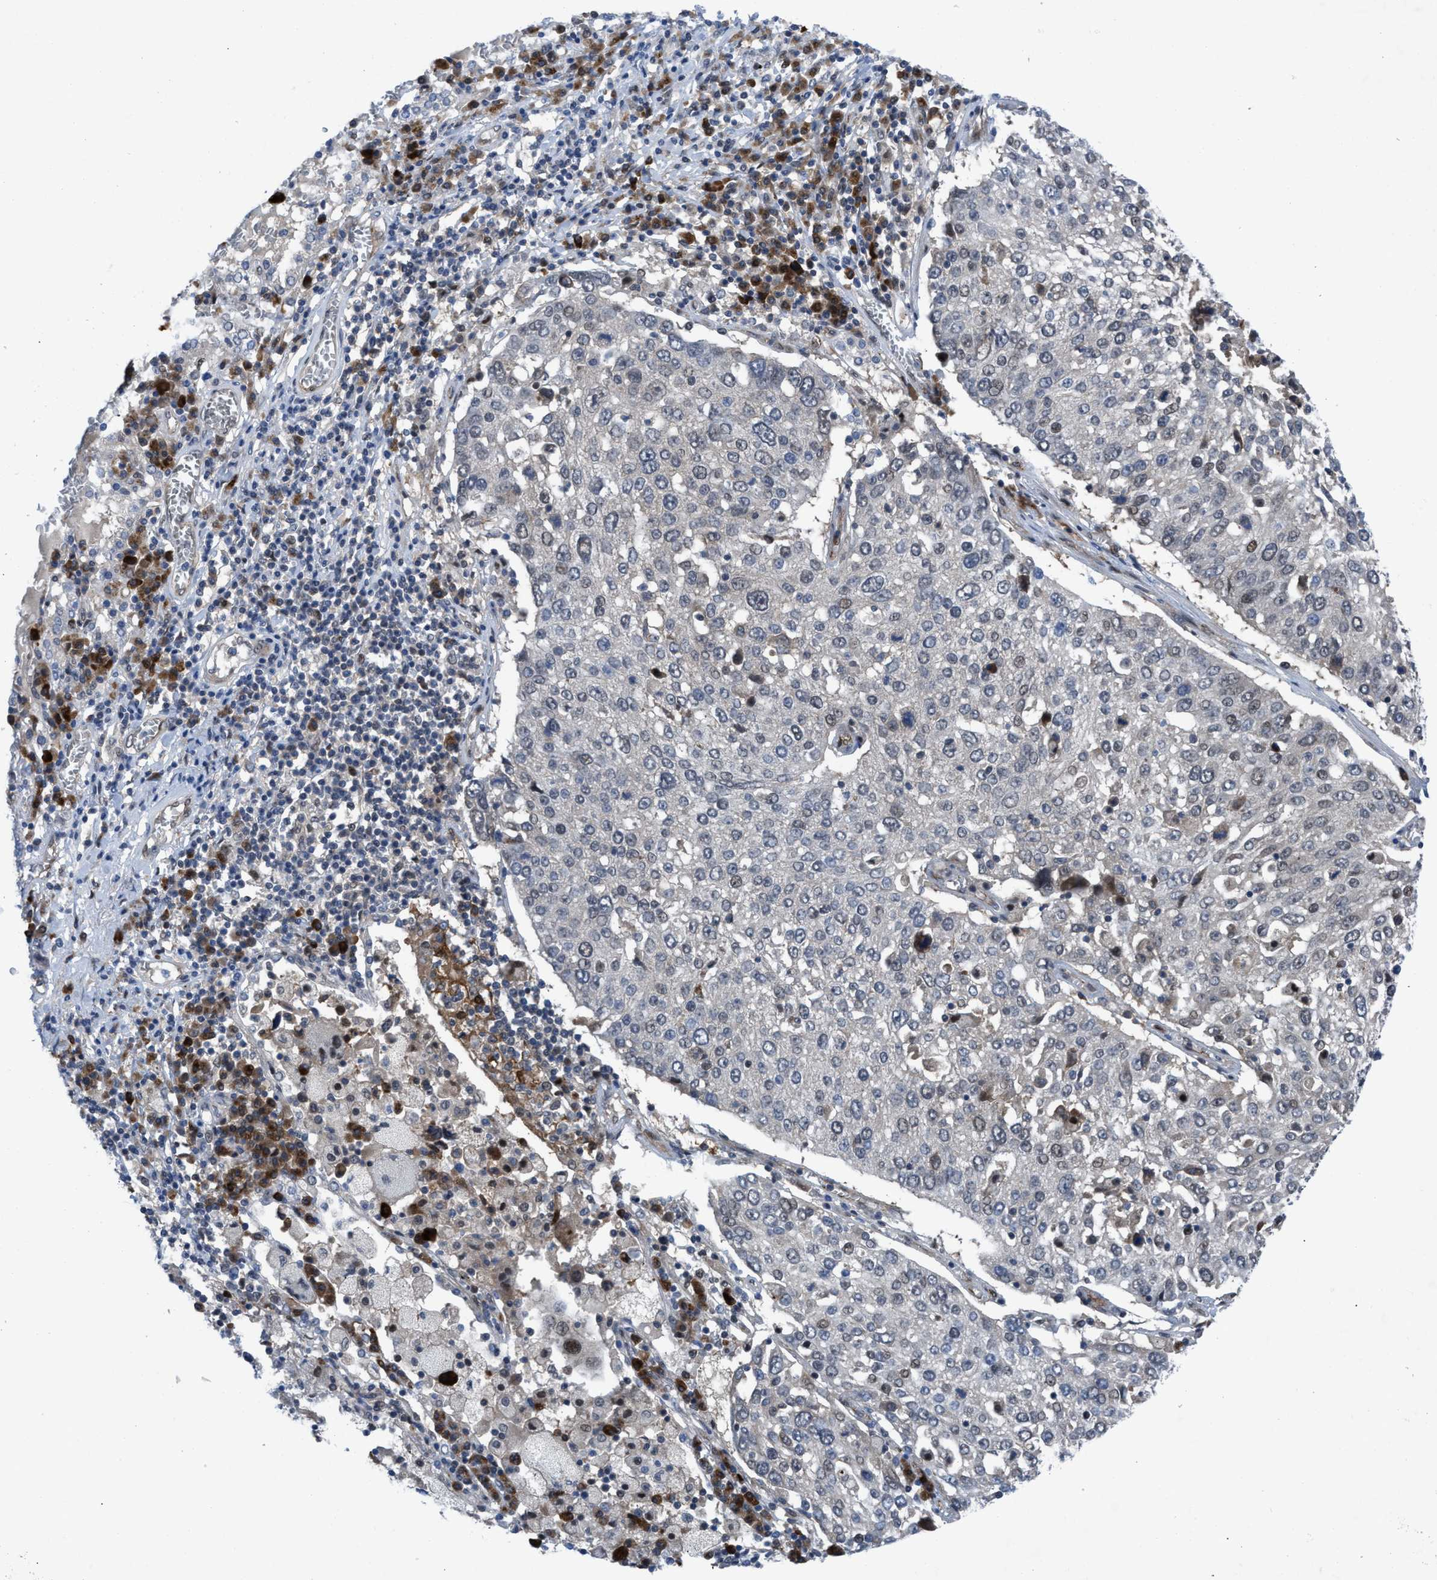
{"staining": {"intensity": "negative", "quantity": "none", "location": "none"}, "tissue": "lung cancer", "cell_type": "Tumor cells", "image_type": "cancer", "snomed": [{"axis": "morphology", "description": "Squamous cell carcinoma, NOS"}, {"axis": "topography", "description": "Lung"}], "caption": "IHC of human lung cancer (squamous cell carcinoma) reveals no staining in tumor cells. (DAB (3,3'-diaminobenzidine) immunohistochemistry visualized using brightfield microscopy, high magnification).", "gene": "IL17RE", "patient": {"sex": "male", "age": 65}}